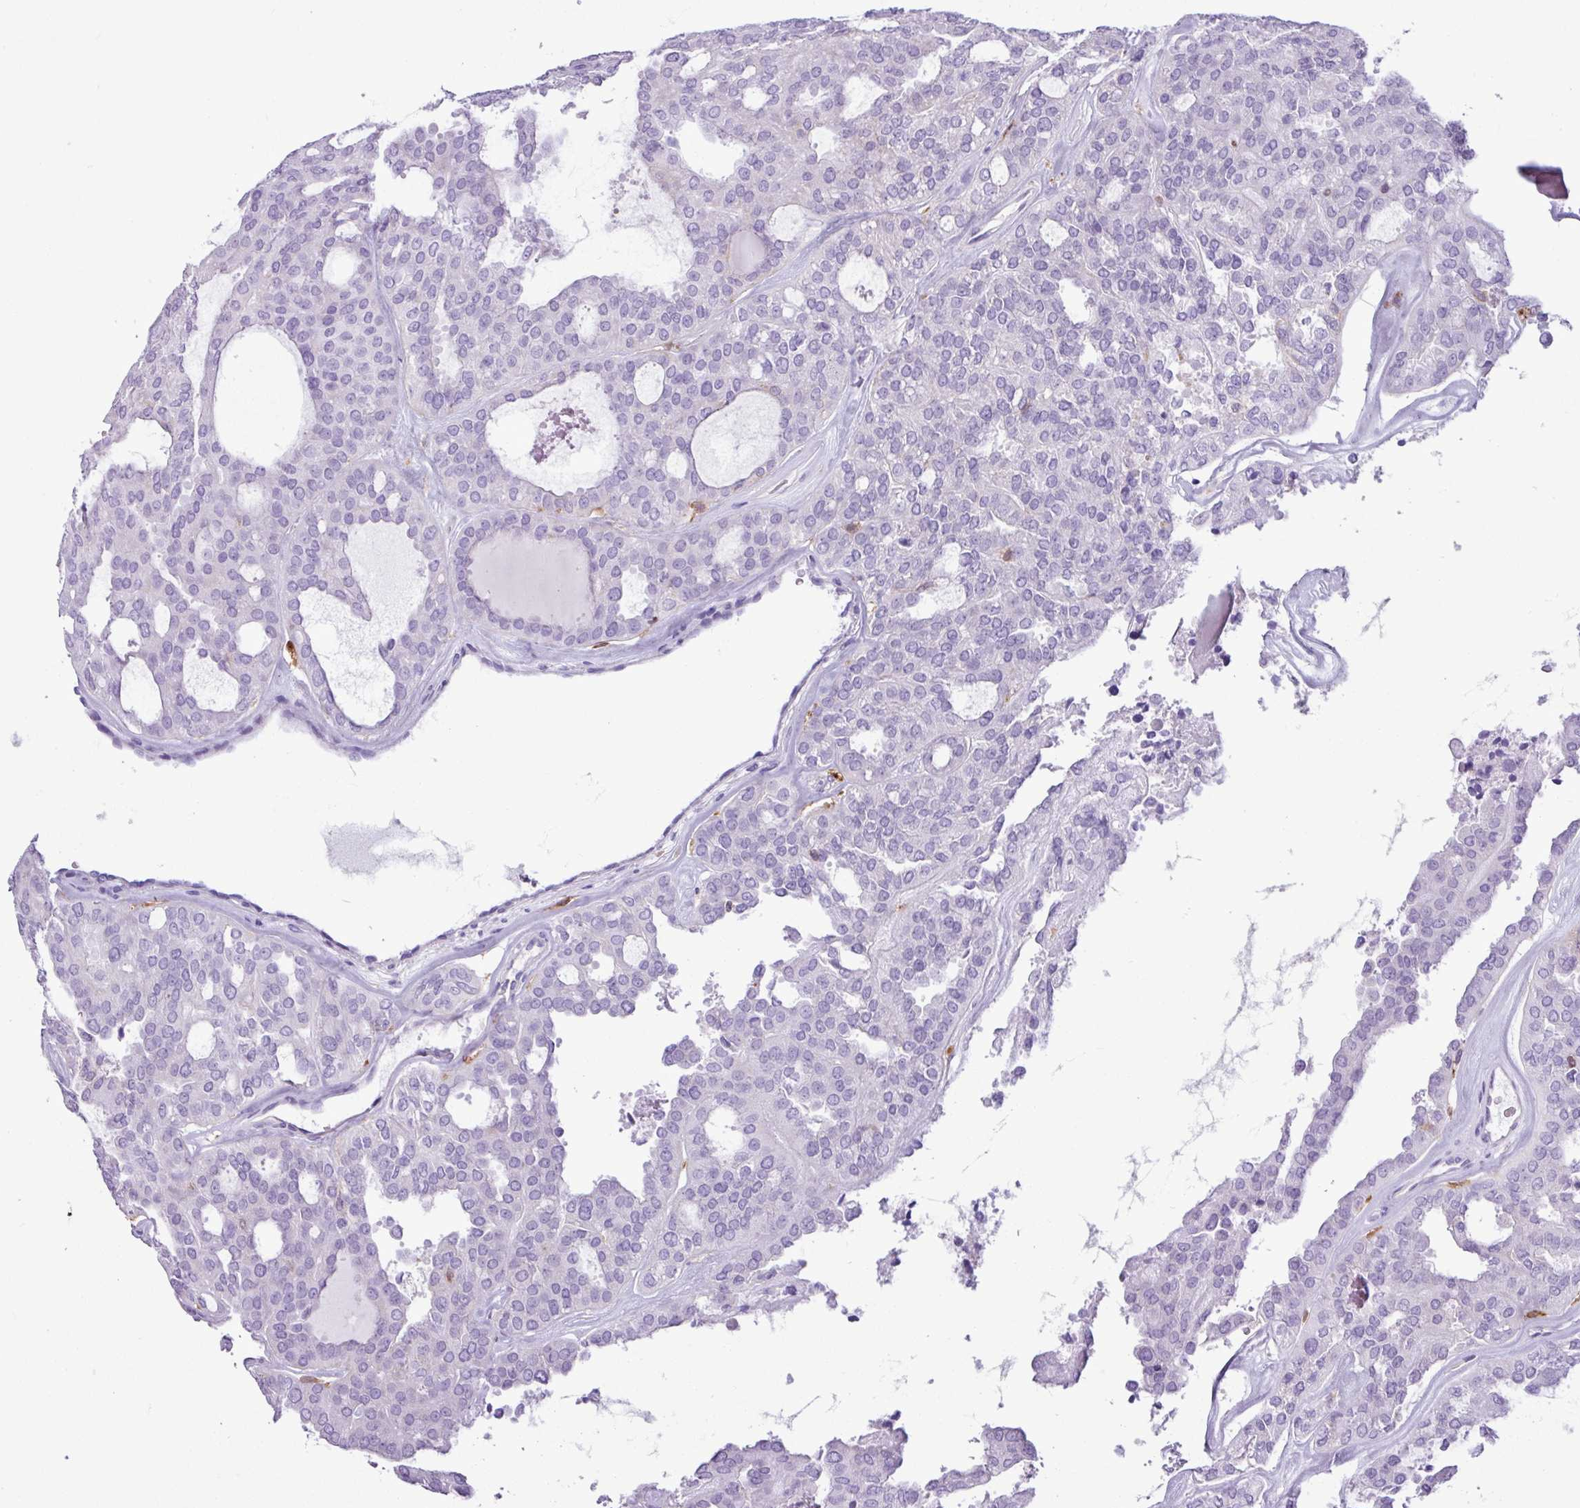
{"staining": {"intensity": "negative", "quantity": "none", "location": "none"}, "tissue": "thyroid cancer", "cell_type": "Tumor cells", "image_type": "cancer", "snomed": [{"axis": "morphology", "description": "Follicular adenoma carcinoma, NOS"}, {"axis": "topography", "description": "Thyroid gland"}], "caption": "Follicular adenoma carcinoma (thyroid) was stained to show a protein in brown. There is no significant staining in tumor cells.", "gene": "TMEM200C", "patient": {"sex": "male", "age": 75}}